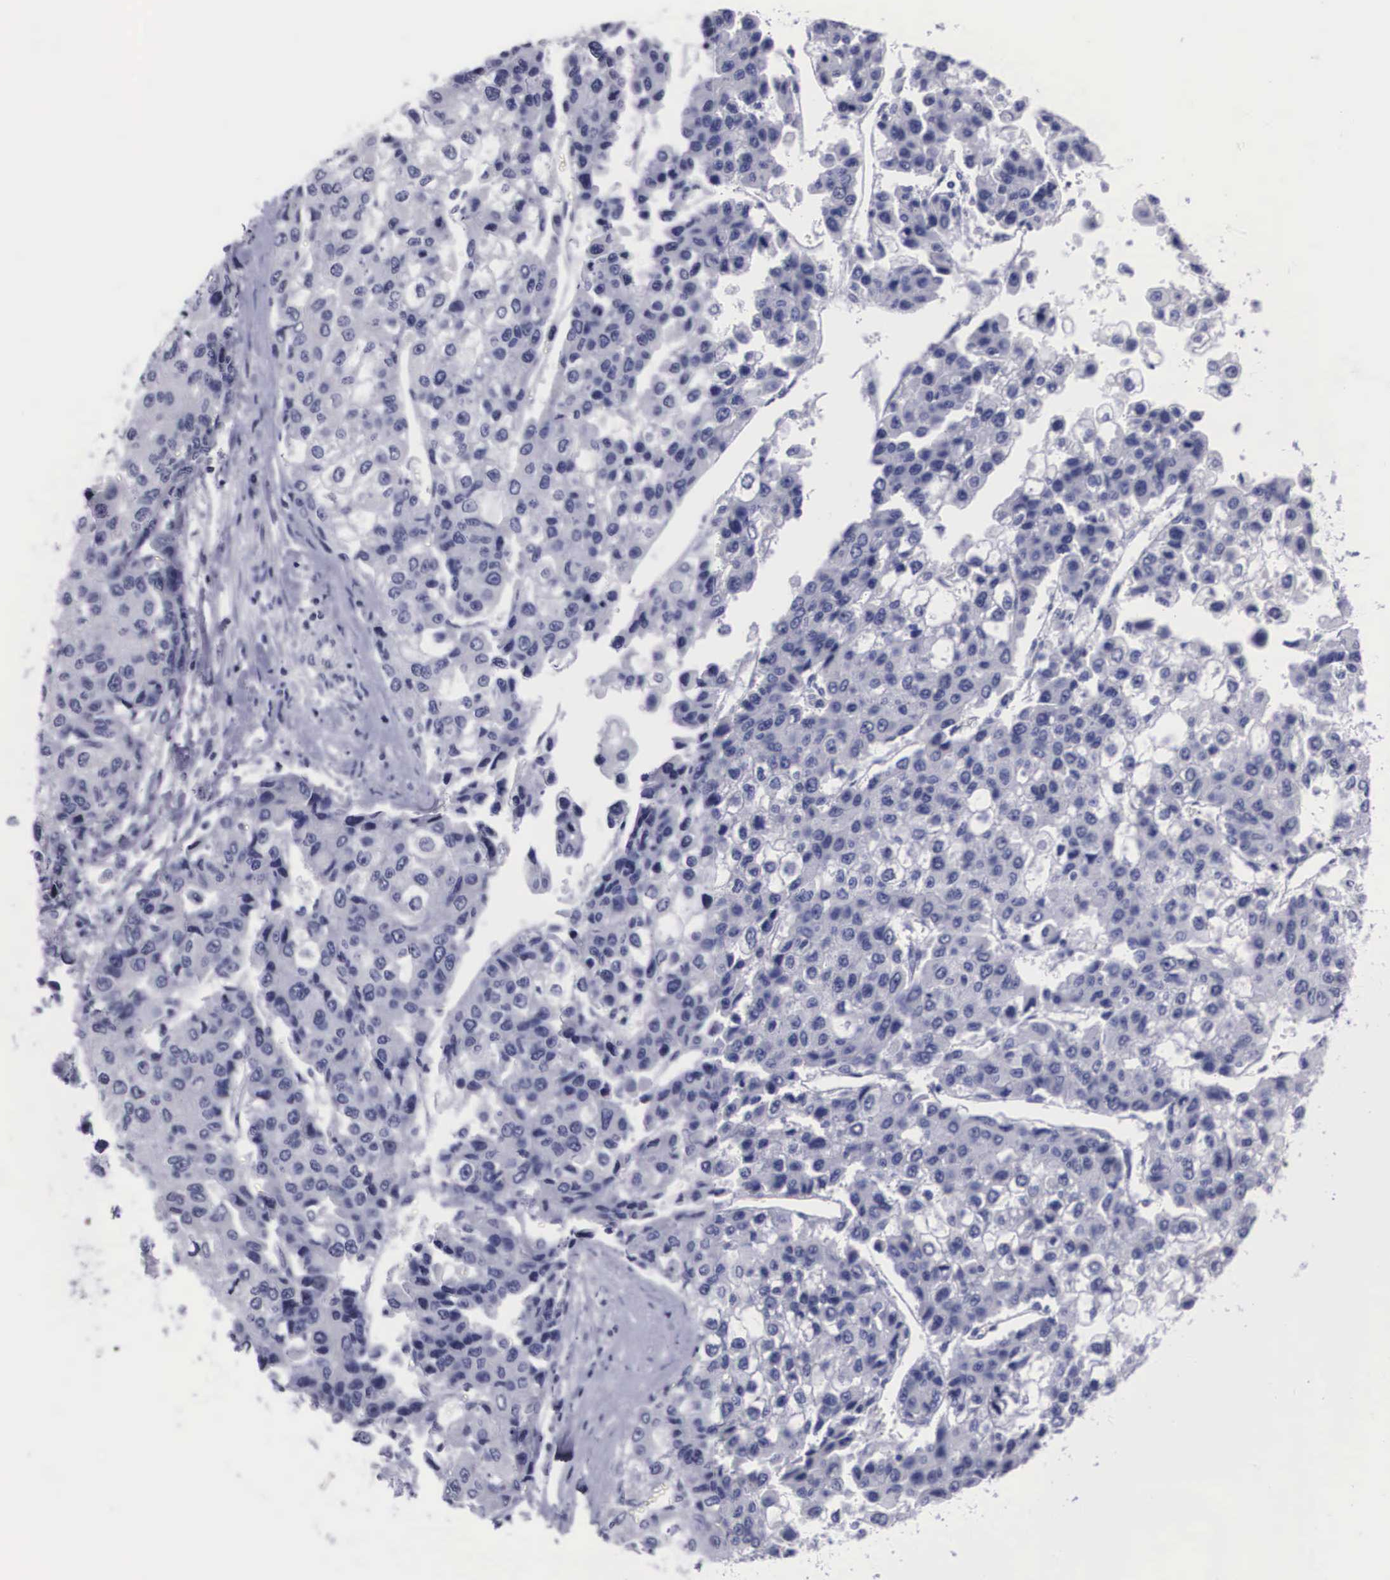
{"staining": {"intensity": "negative", "quantity": "none", "location": "none"}, "tissue": "liver cancer", "cell_type": "Tumor cells", "image_type": "cancer", "snomed": [{"axis": "morphology", "description": "Carcinoma, Hepatocellular, NOS"}, {"axis": "topography", "description": "Liver"}], "caption": "Micrograph shows no significant protein staining in tumor cells of liver cancer. Brightfield microscopy of immunohistochemistry (IHC) stained with DAB (3,3'-diaminobenzidine) (brown) and hematoxylin (blue), captured at high magnification.", "gene": "C22orf31", "patient": {"sex": "female", "age": 66}}